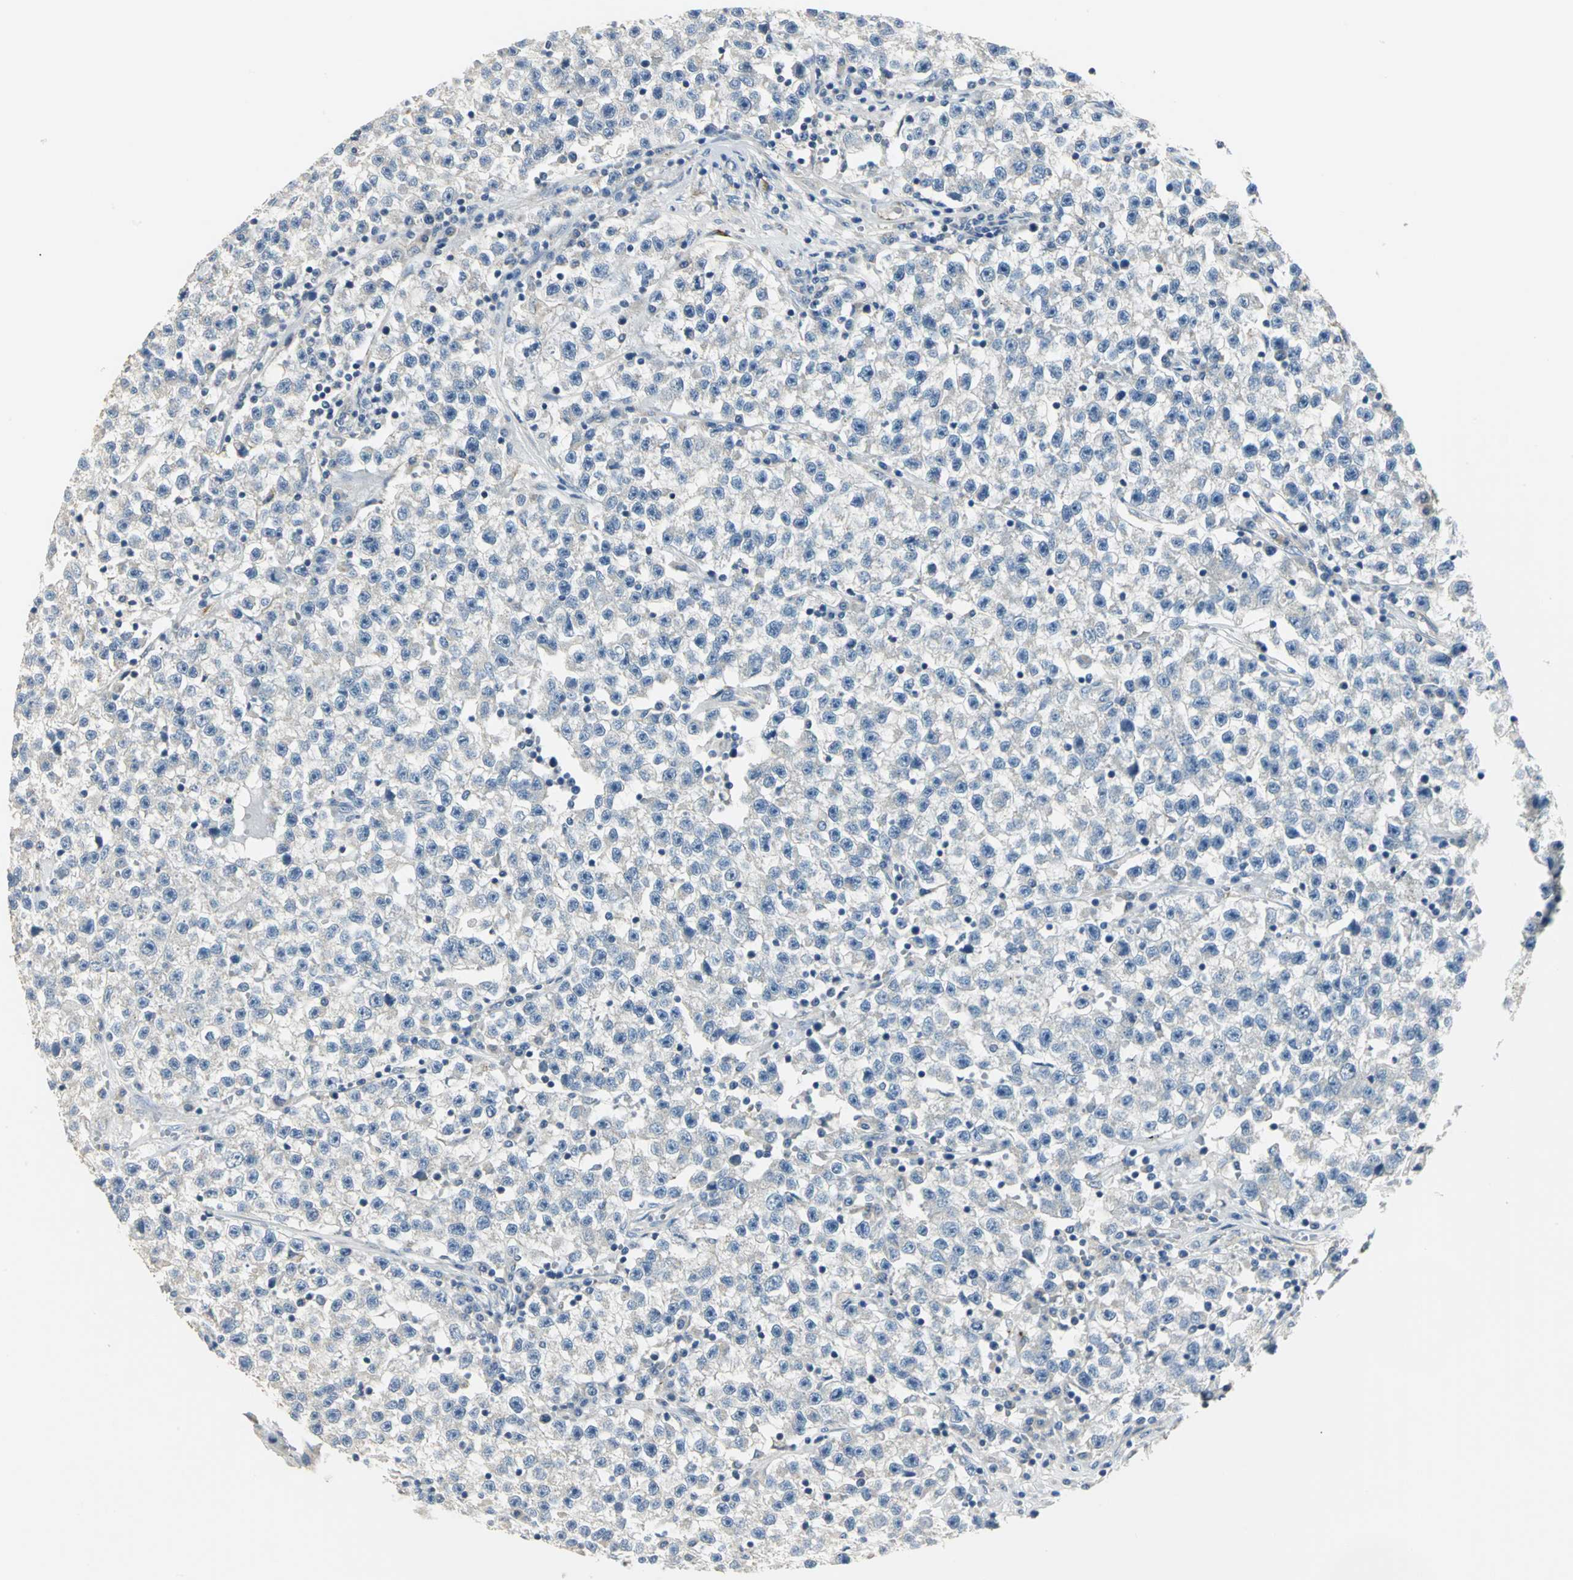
{"staining": {"intensity": "negative", "quantity": "none", "location": "none"}, "tissue": "testis cancer", "cell_type": "Tumor cells", "image_type": "cancer", "snomed": [{"axis": "morphology", "description": "Seminoma, NOS"}, {"axis": "topography", "description": "Testis"}], "caption": "Immunohistochemistry (IHC) histopathology image of seminoma (testis) stained for a protein (brown), which shows no positivity in tumor cells.", "gene": "B3GNT2", "patient": {"sex": "male", "age": 22}}